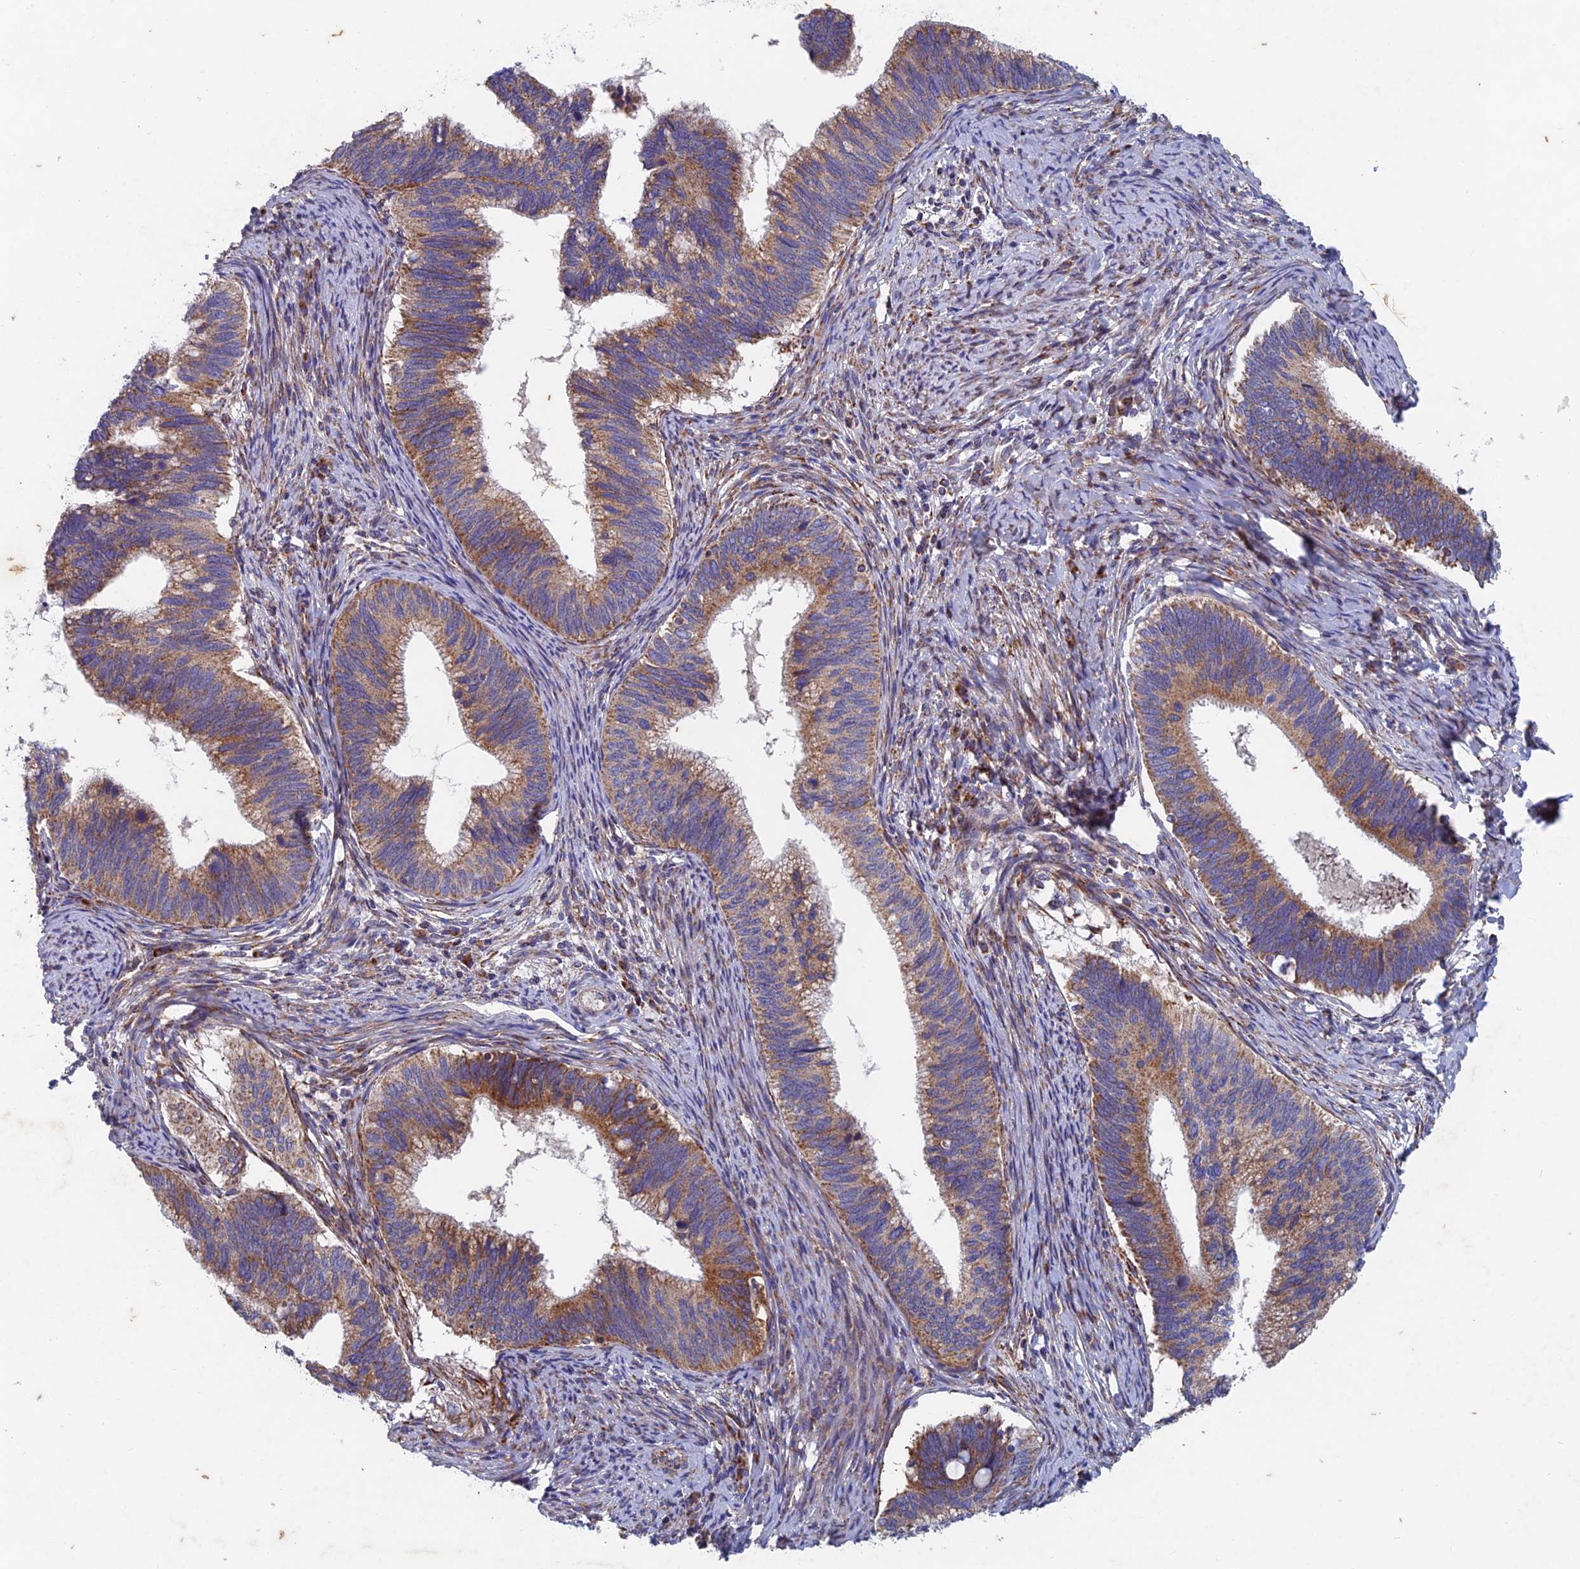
{"staining": {"intensity": "moderate", "quantity": ">75%", "location": "cytoplasmic/membranous"}, "tissue": "cervical cancer", "cell_type": "Tumor cells", "image_type": "cancer", "snomed": [{"axis": "morphology", "description": "Adenocarcinoma, NOS"}, {"axis": "topography", "description": "Cervix"}], "caption": "Immunohistochemical staining of cervical cancer (adenocarcinoma) displays medium levels of moderate cytoplasmic/membranous protein positivity in about >75% of tumor cells.", "gene": "AP4S1", "patient": {"sex": "female", "age": 42}}